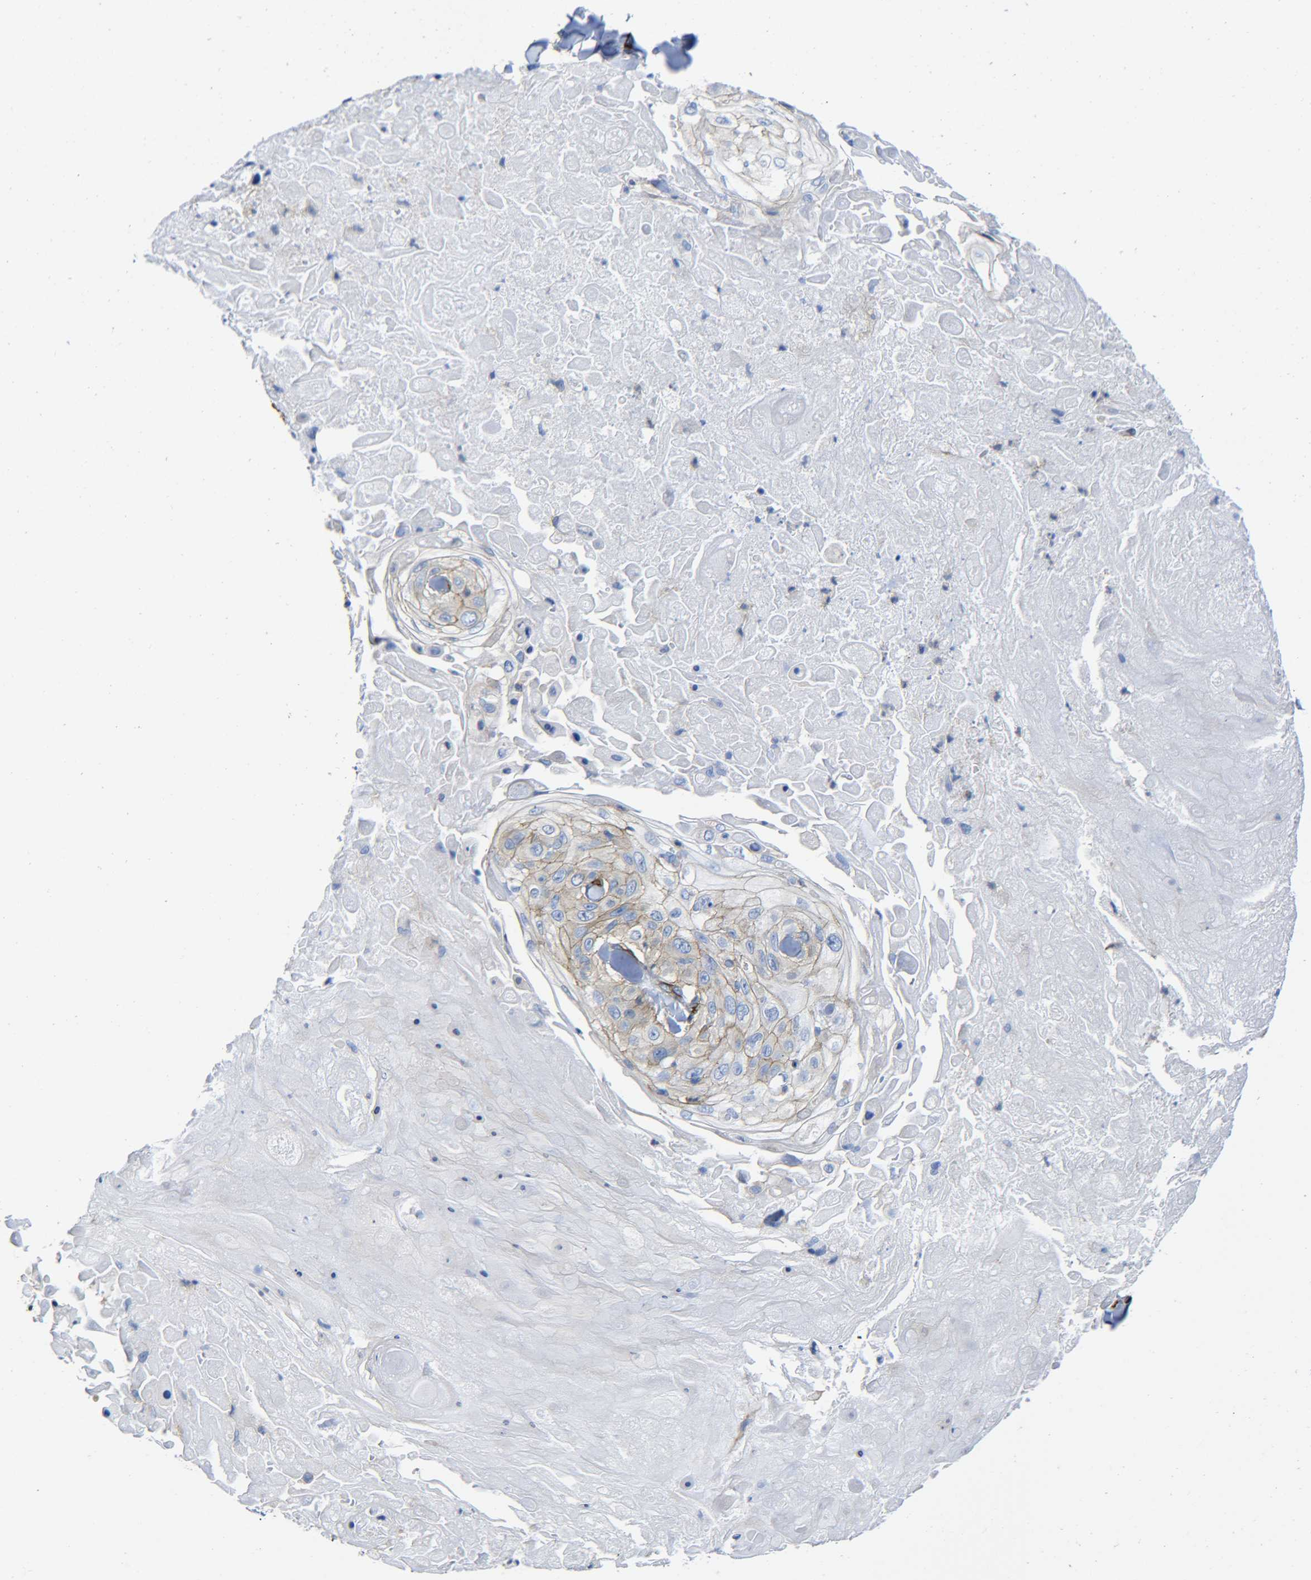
{"staining": {"intensity": "weak", "quantity": ">75%", "location": "cytoplasmic/membranous"}, "tissue": "skin cancer", "cell_type": "Tumor cells", "image_type": "cancer", "snomed": [{"axis": "morphology", "description": "Squamous cell carcinoma, NOS"}, {"axis": "topography", "description": "Skin"}], "caption": "An IHC photomicrograph of neoplastic tissue is shown. Protein staining in brown labels weak cytoplasmic/membranous positivity in squamous cell carcinoma (skin) within tumor cells.", "gene": "SPTBN1", "patient": {"sex": "male", "age": 86}}